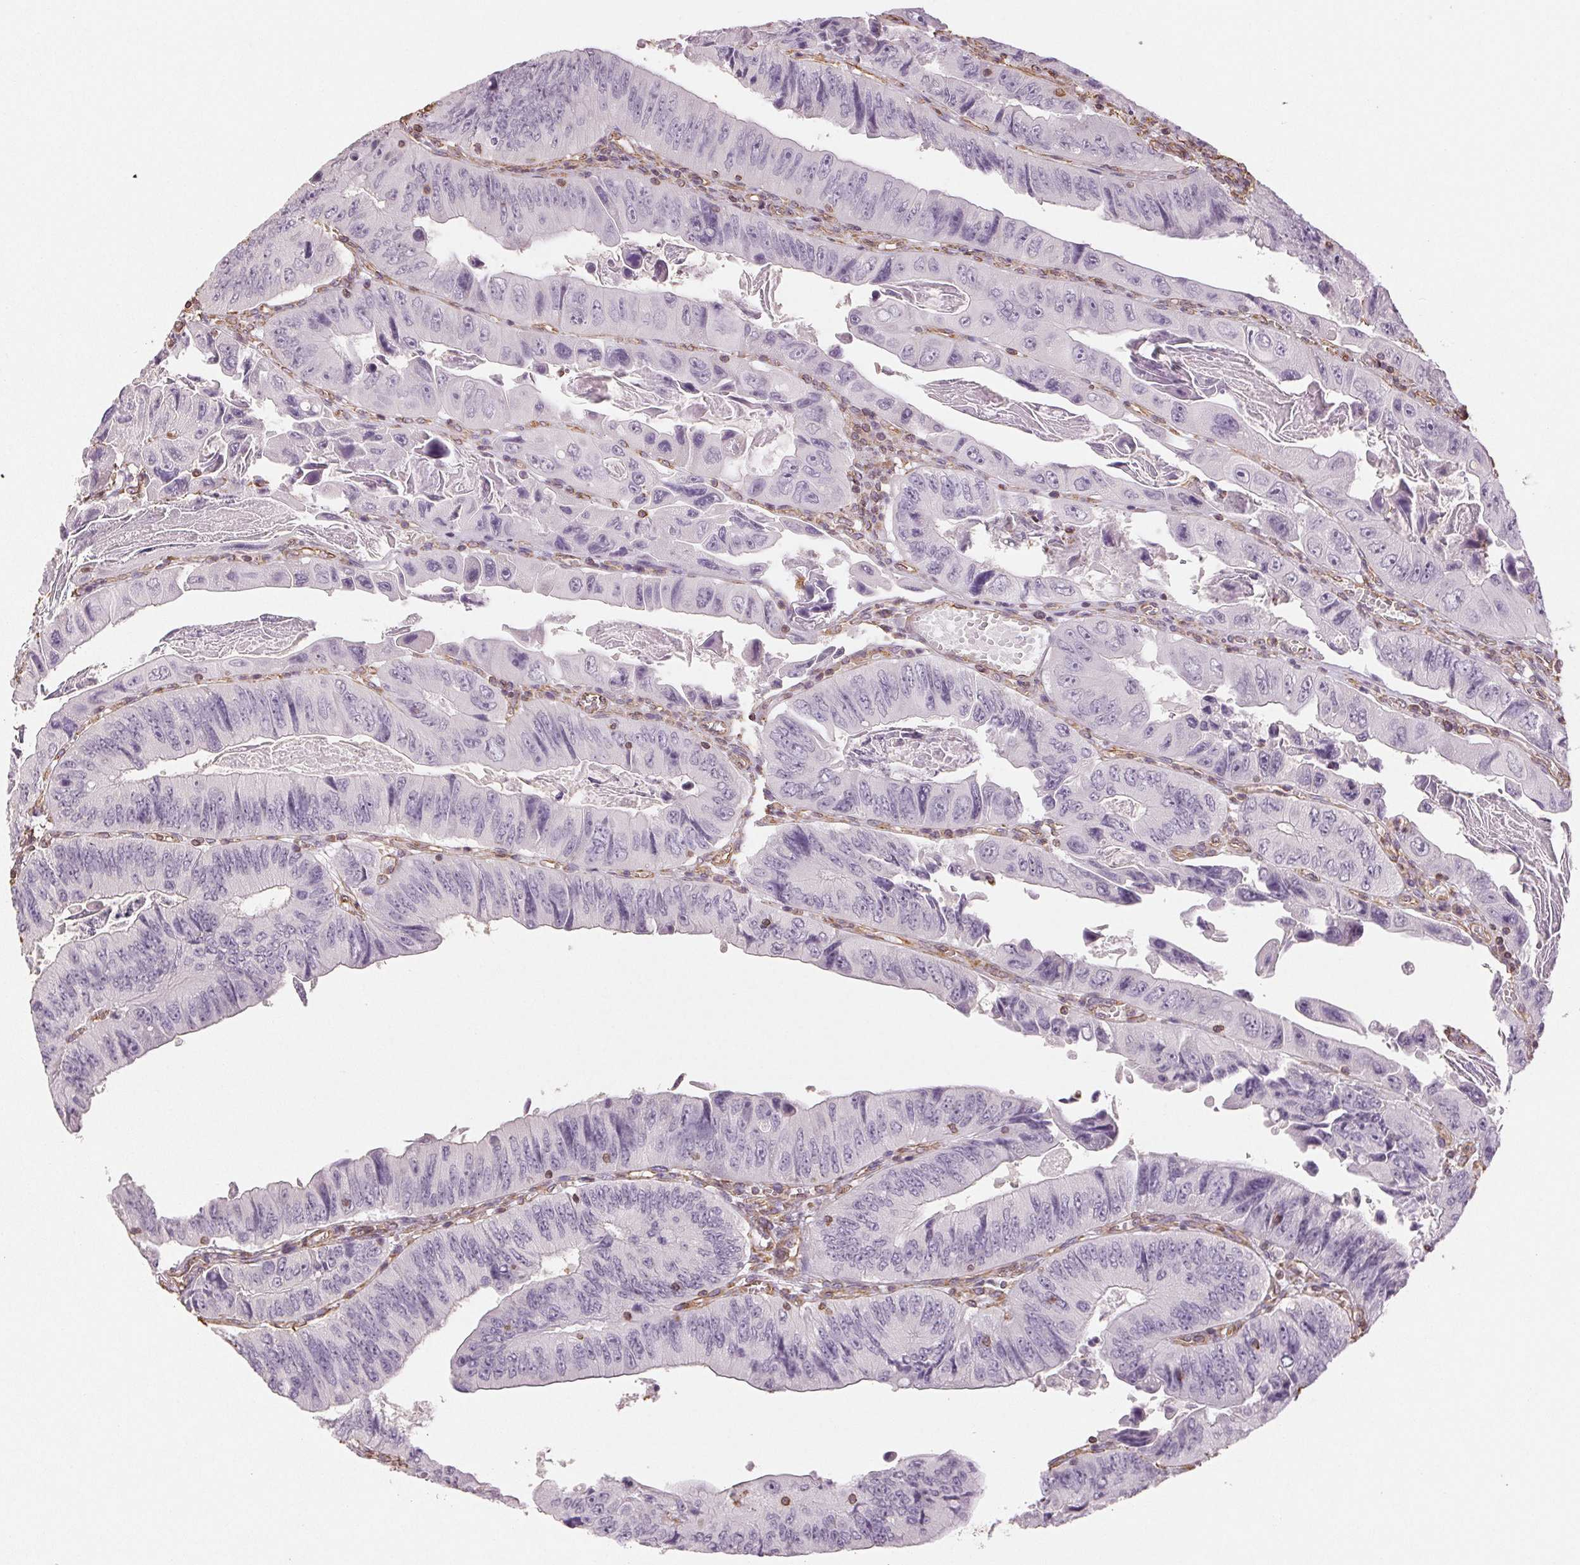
{"staining": {"intensity": "negative", "quantity": "none", "location": "none"}, "tissue": "colorectal cancer", "cell_type": "Tumor cells", "image_type": "cancer", "snomed": [{"axis": "morphology", "description": "Adenocarcinoma, NOS"}, {"axis": "topography", "description": "Colon"}], "caption": "This histopathology image is of colorectal cancer (adenocarcinoma) stained with IHC to label a protein in brown with the nuclei are counter-stained blue. There is no staining in tumor cells. (DAB immunohistochemistry (IHC) with hematoxylin counter stain).", "gene": "COL7A1", "patient": {"sex": "female", "age": 84}}